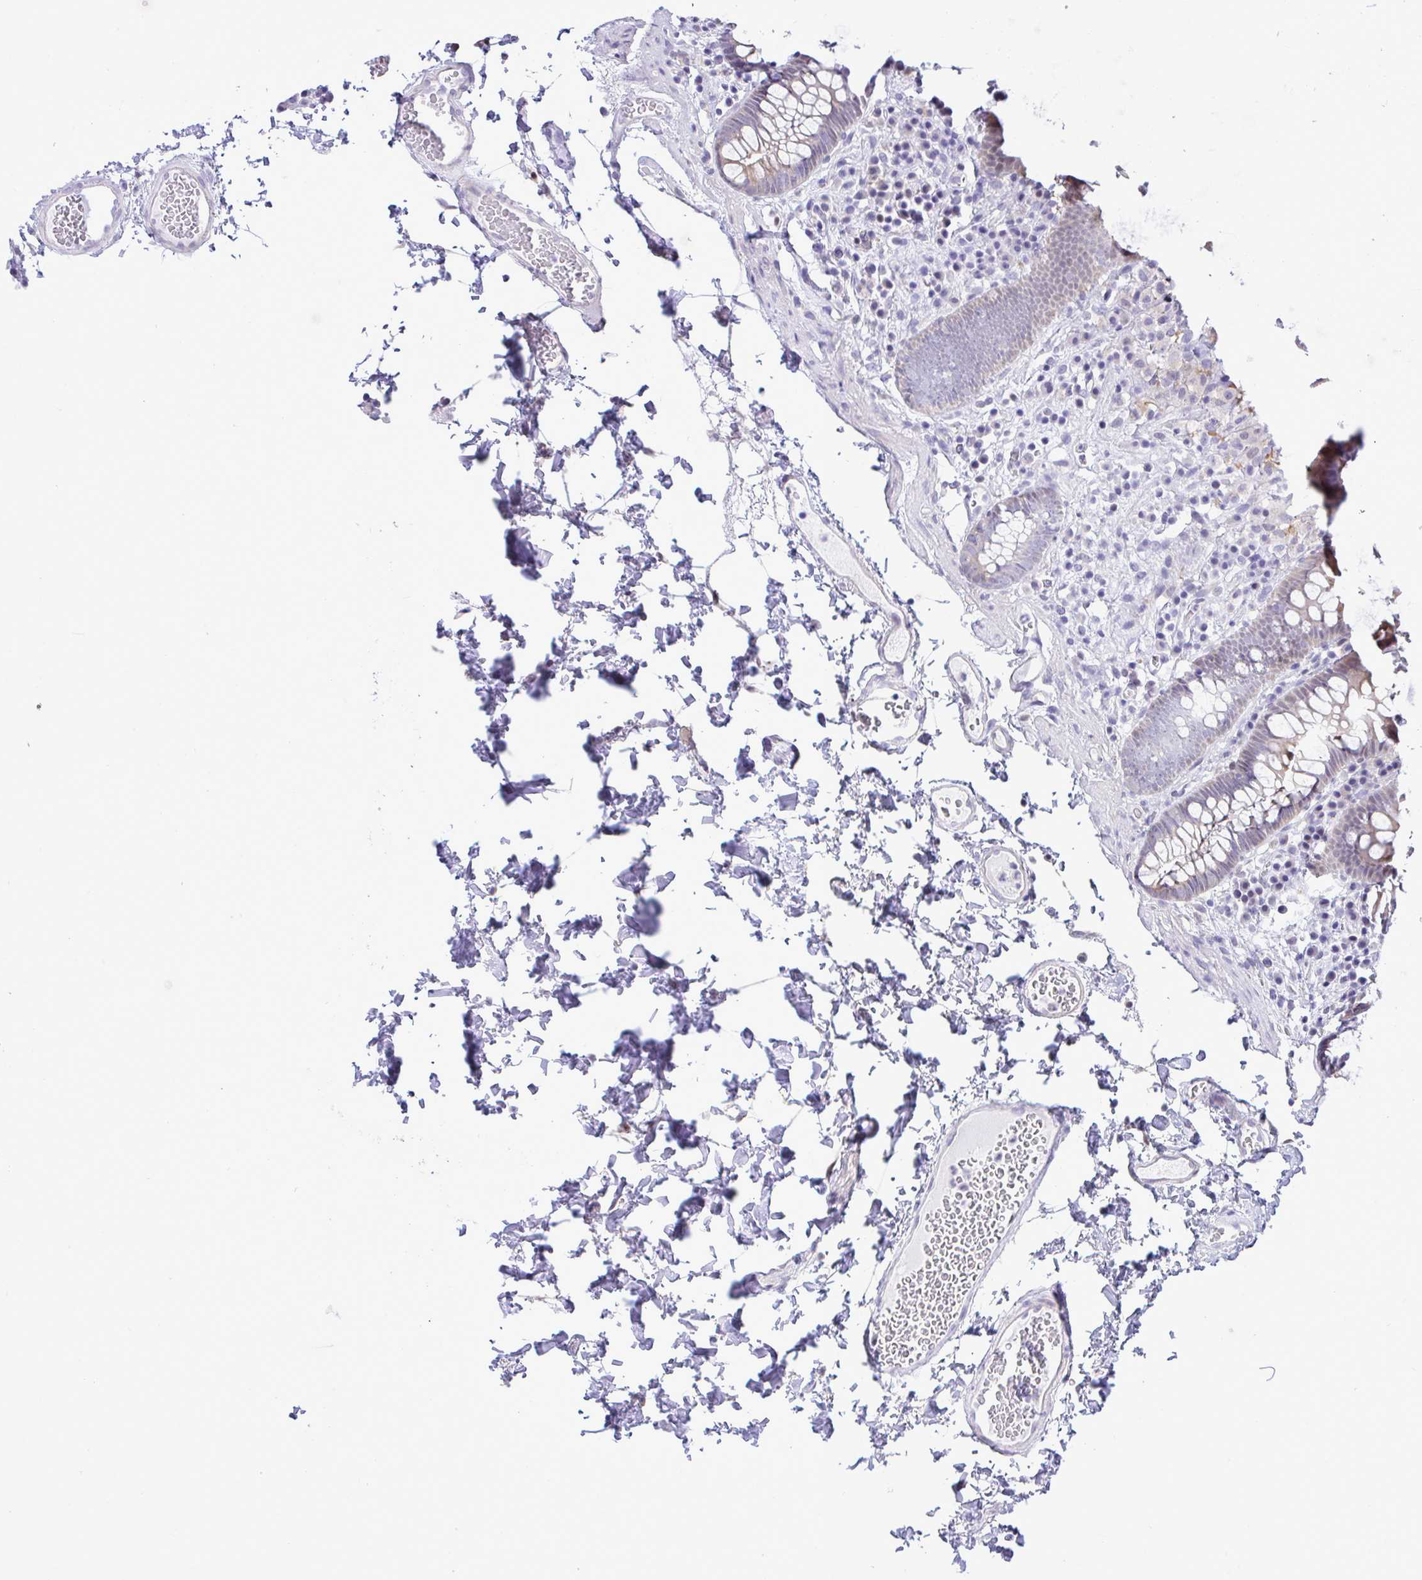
{"staining": {"intensity": "negative", "quantity": "none", "location": "none"}, "tissue": "colon", "cell_type": "Endothelial cells", "image_type": "normal", "snomed": [{"axis": "morphology", "description": "Normal tissue, NOS"}, {"axis": "topography", "description": "Colon"}, {"axis": "topography", "description": "Peripheral nerve tissue"}], "caption": "There is no significant positivity in endothelial cells of colon.", "gene": "ZNF485", "patient": {"sex": "male", "age": 84}}